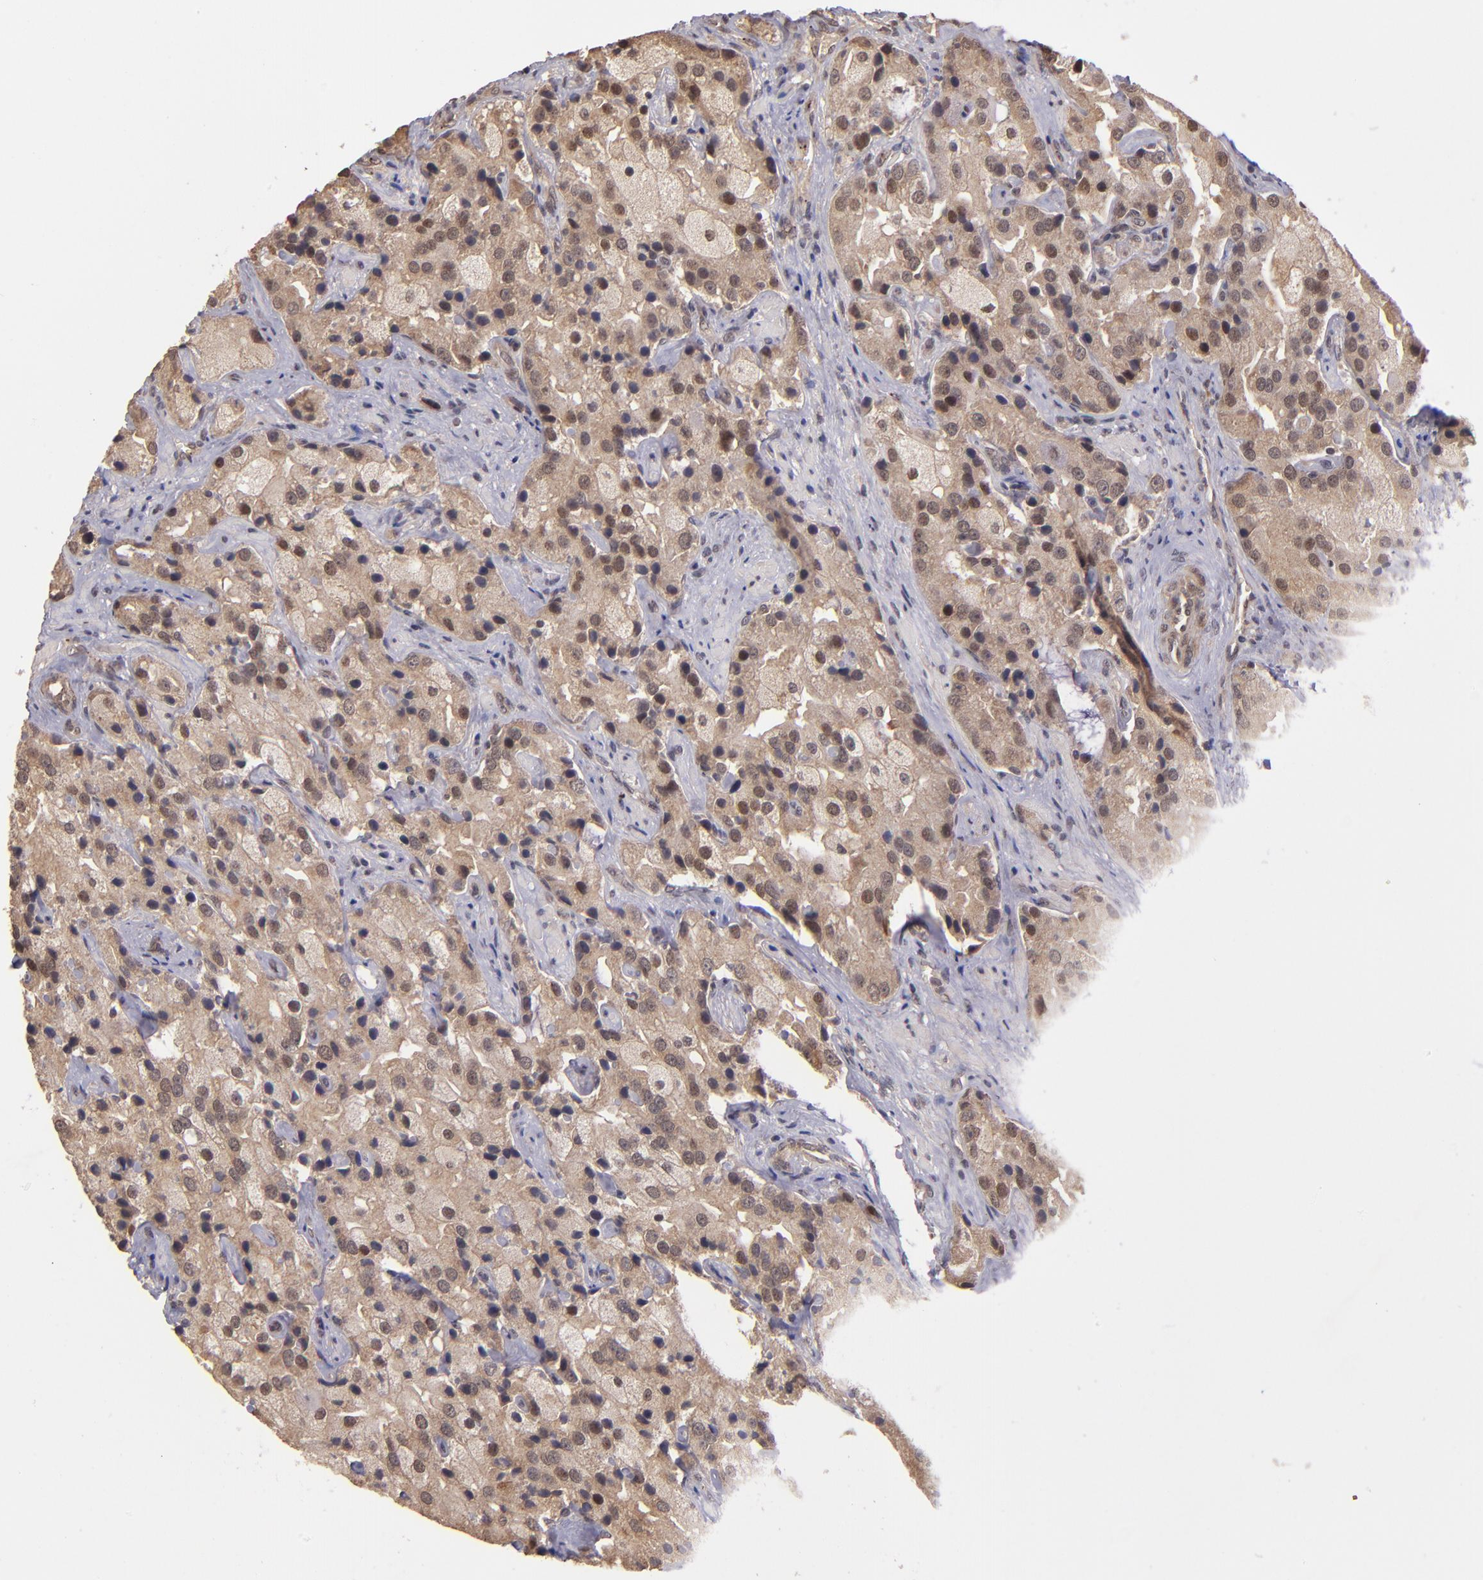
{"staining": {"intensity": "weak", "quantity": "25%-75%", "location": "cytoplasmic/membranous,nuclear"}, "tissue": "prostate cancer", "cell_type": "Tumor cells", "image_type": "cancer", "snomed": [{"axis": "morphology", "description": "Adenocarcinoma, High grade"}, {"axis": "topography", "description": "Prostate"}], "caption": "Brown immunohistochemical staining in human prostate cancer displays weak cytoplasmic/membranous and nuclear expression in approximately 25%-75% of tumor cells.", "gene": "ABHD12B", "patient": {"sex": "male", "age": 70}}